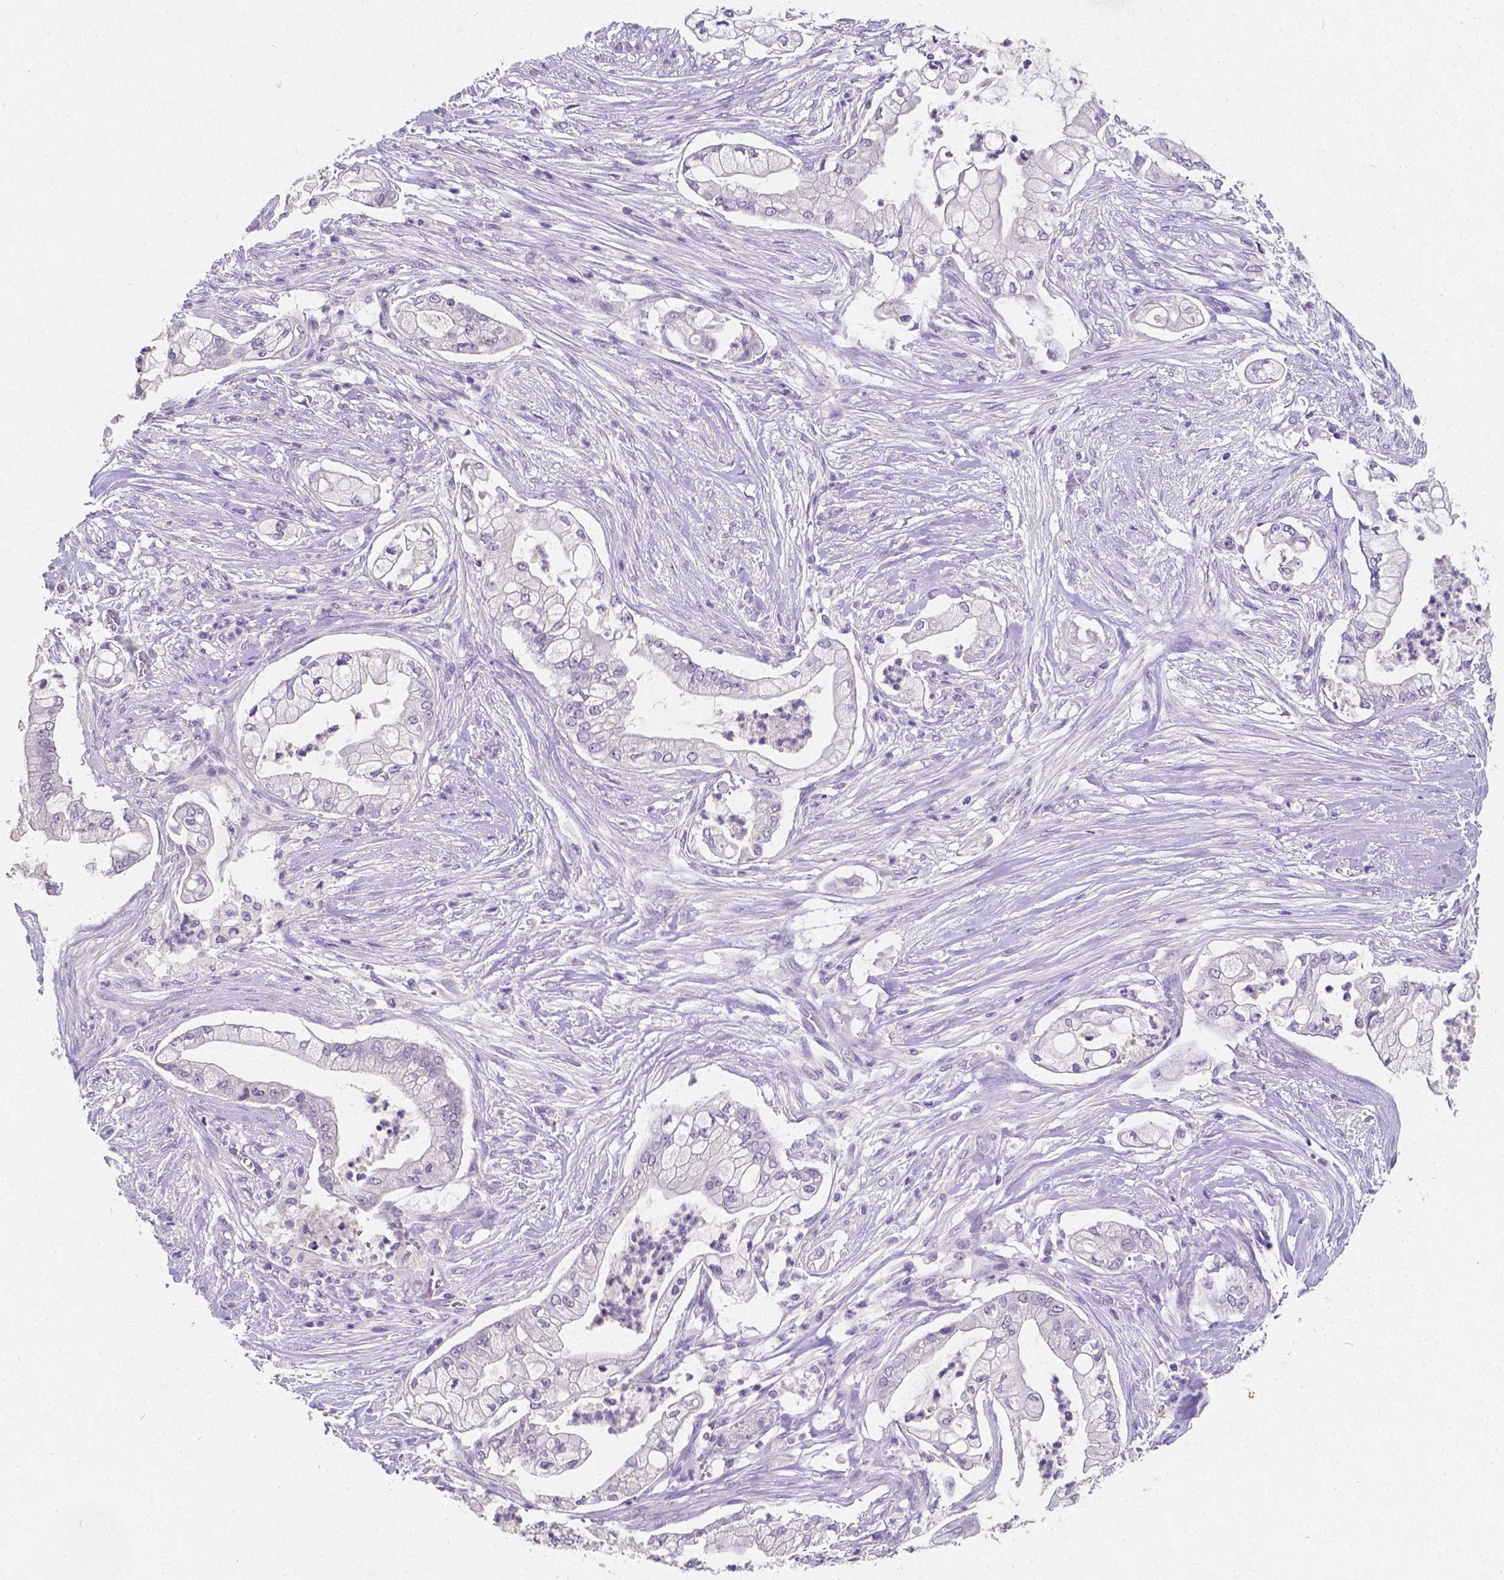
{"staining": {"intensity": "negative", "quantity": "none", "location": "none"}, "tissue": "pancreatic cancer", "cell_type": "Tumor cells", "image_type": "cancer", "snomed": [{"axis": "morphology", "description": "Adenocarcinoma, NOS"}, {"axis": "topography", "description": "Pancreas"}], "caption": "Tumor cells are negative for brown protein staining in pancreatic cancer.", "gene": "SATB2", "patient": {"sex": "female", "age": 69}}